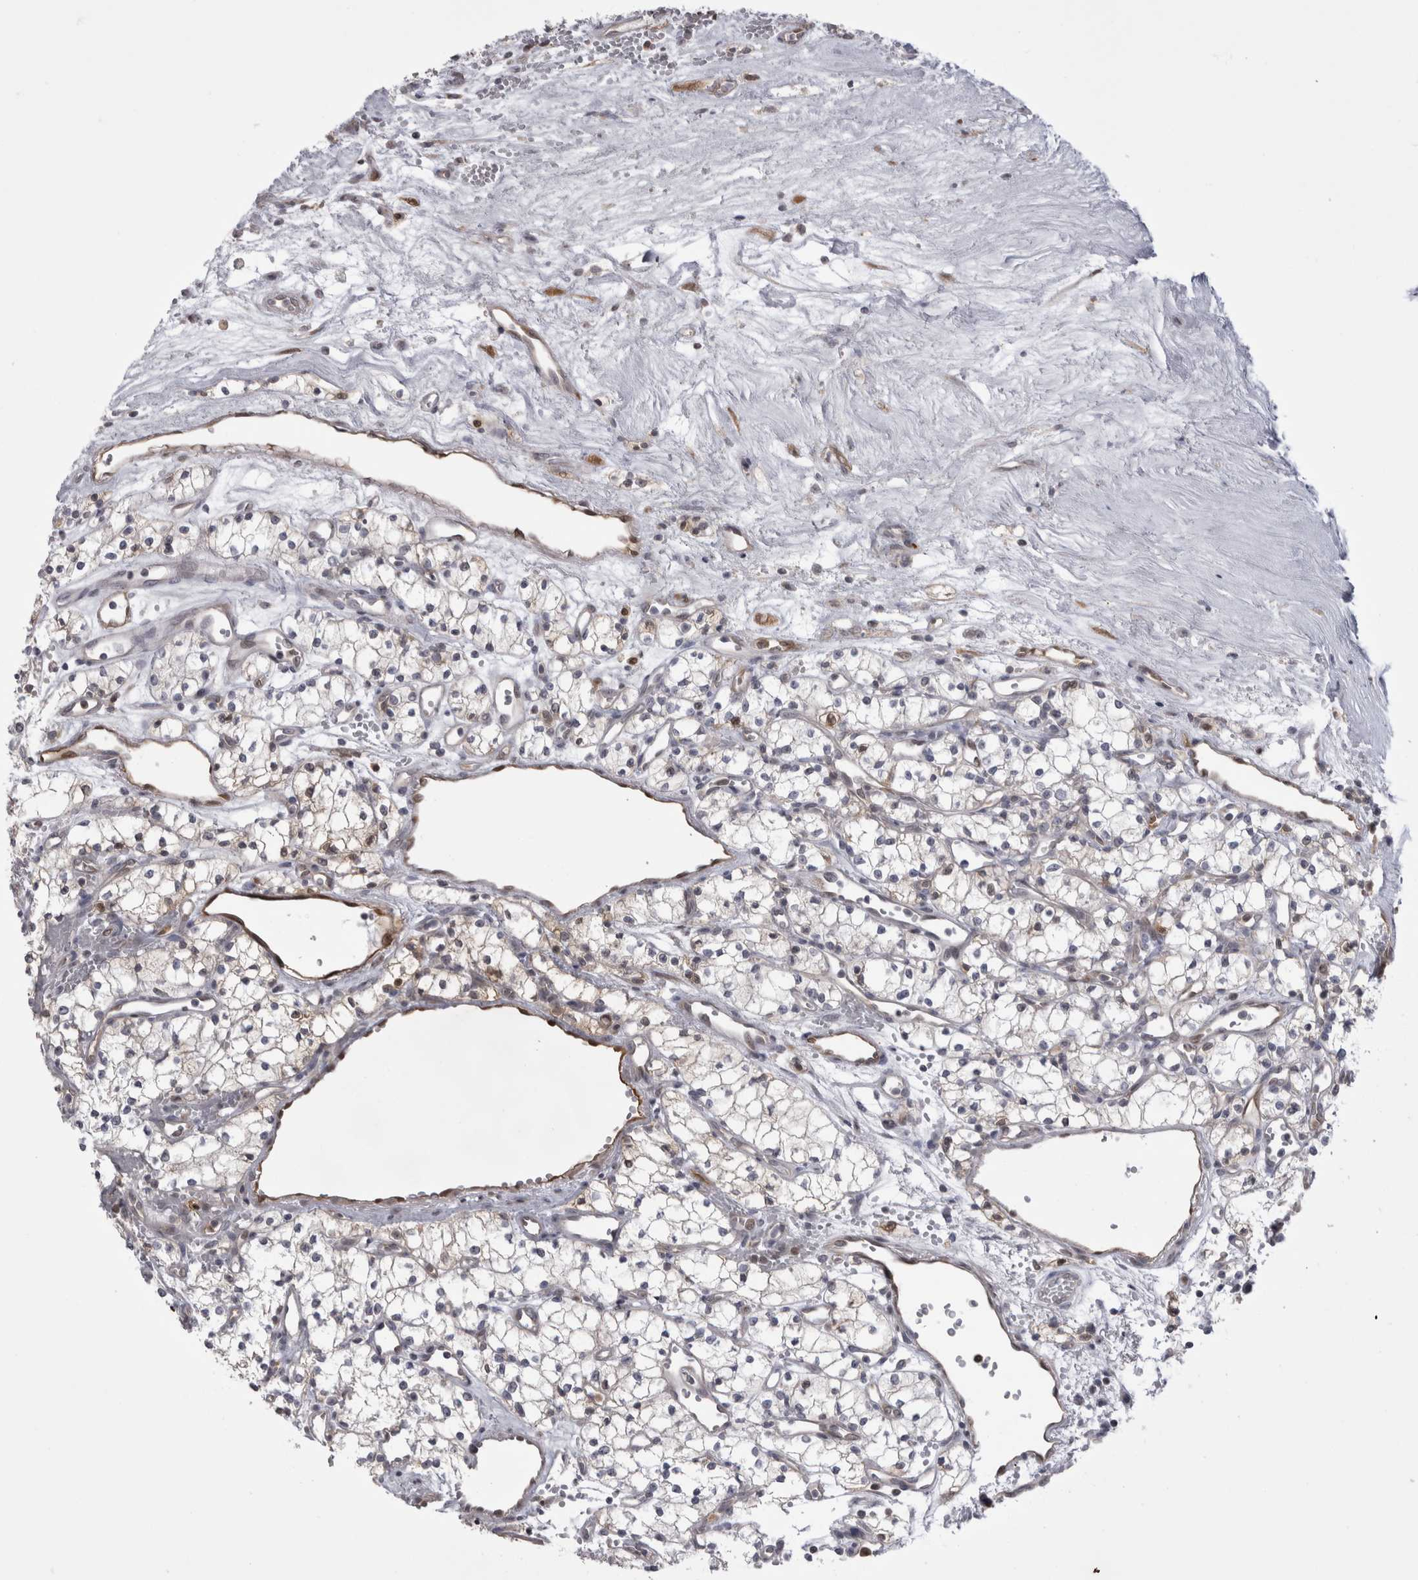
{"staining": {"intensity": "negative", "quantity": "none", "location": "none"}, "tissue": "renal cancer", "cell_type": "Tumor cells", "image_type": "cancer", "snomed": [{"axis": "morphology", "description": "Adenocarcinoma, NOS"}, {"axis": "topography", "description": "Kidney"}], "caption": "This is an IHC photomicrograph of renal cancer (adenocarcinoma). There is no positivity in tumor cells.", "gene": "CHIC2", "patient": {"sex": "male", "age": 59}}